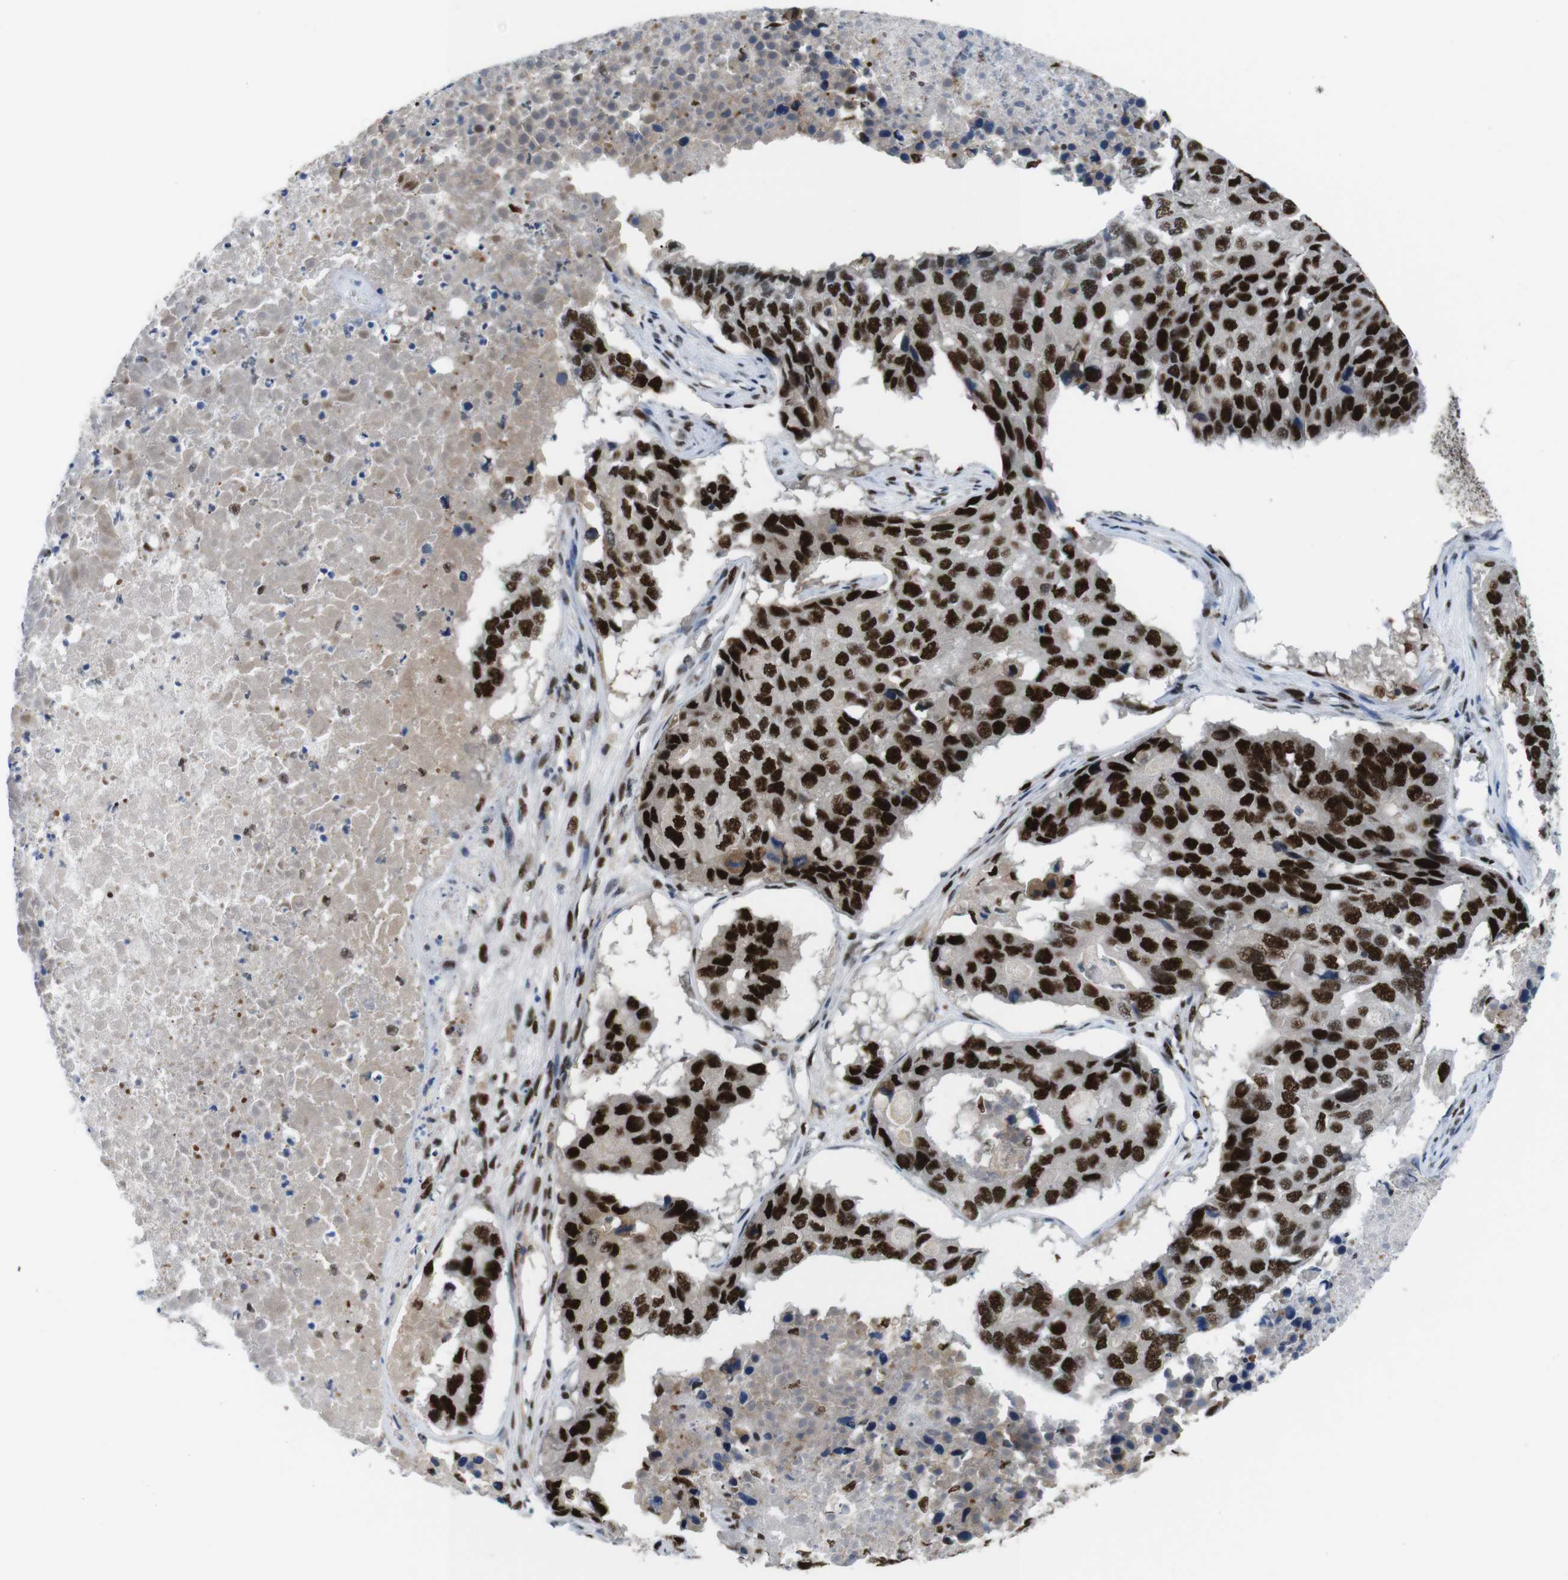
{"staining": {"intensity": "strong", "quantity": ">75%", "location": "nuclear"}, "tissue": "pancreatic cancer", "cell_type": "Tumor cells", "image_type": "cancer", "snomed": [{"axis": "morphology", "description": "Adenocarcinoma, NOS"}, {"axis": "topography", "description": "Pancreas"}], "caption": "Adenocarcinoma (pancreatic) stained with a protein marker displays strong staining in tumor cells.", "gene": "PSME3", "patient": {"sex": "male", "age": 50}}